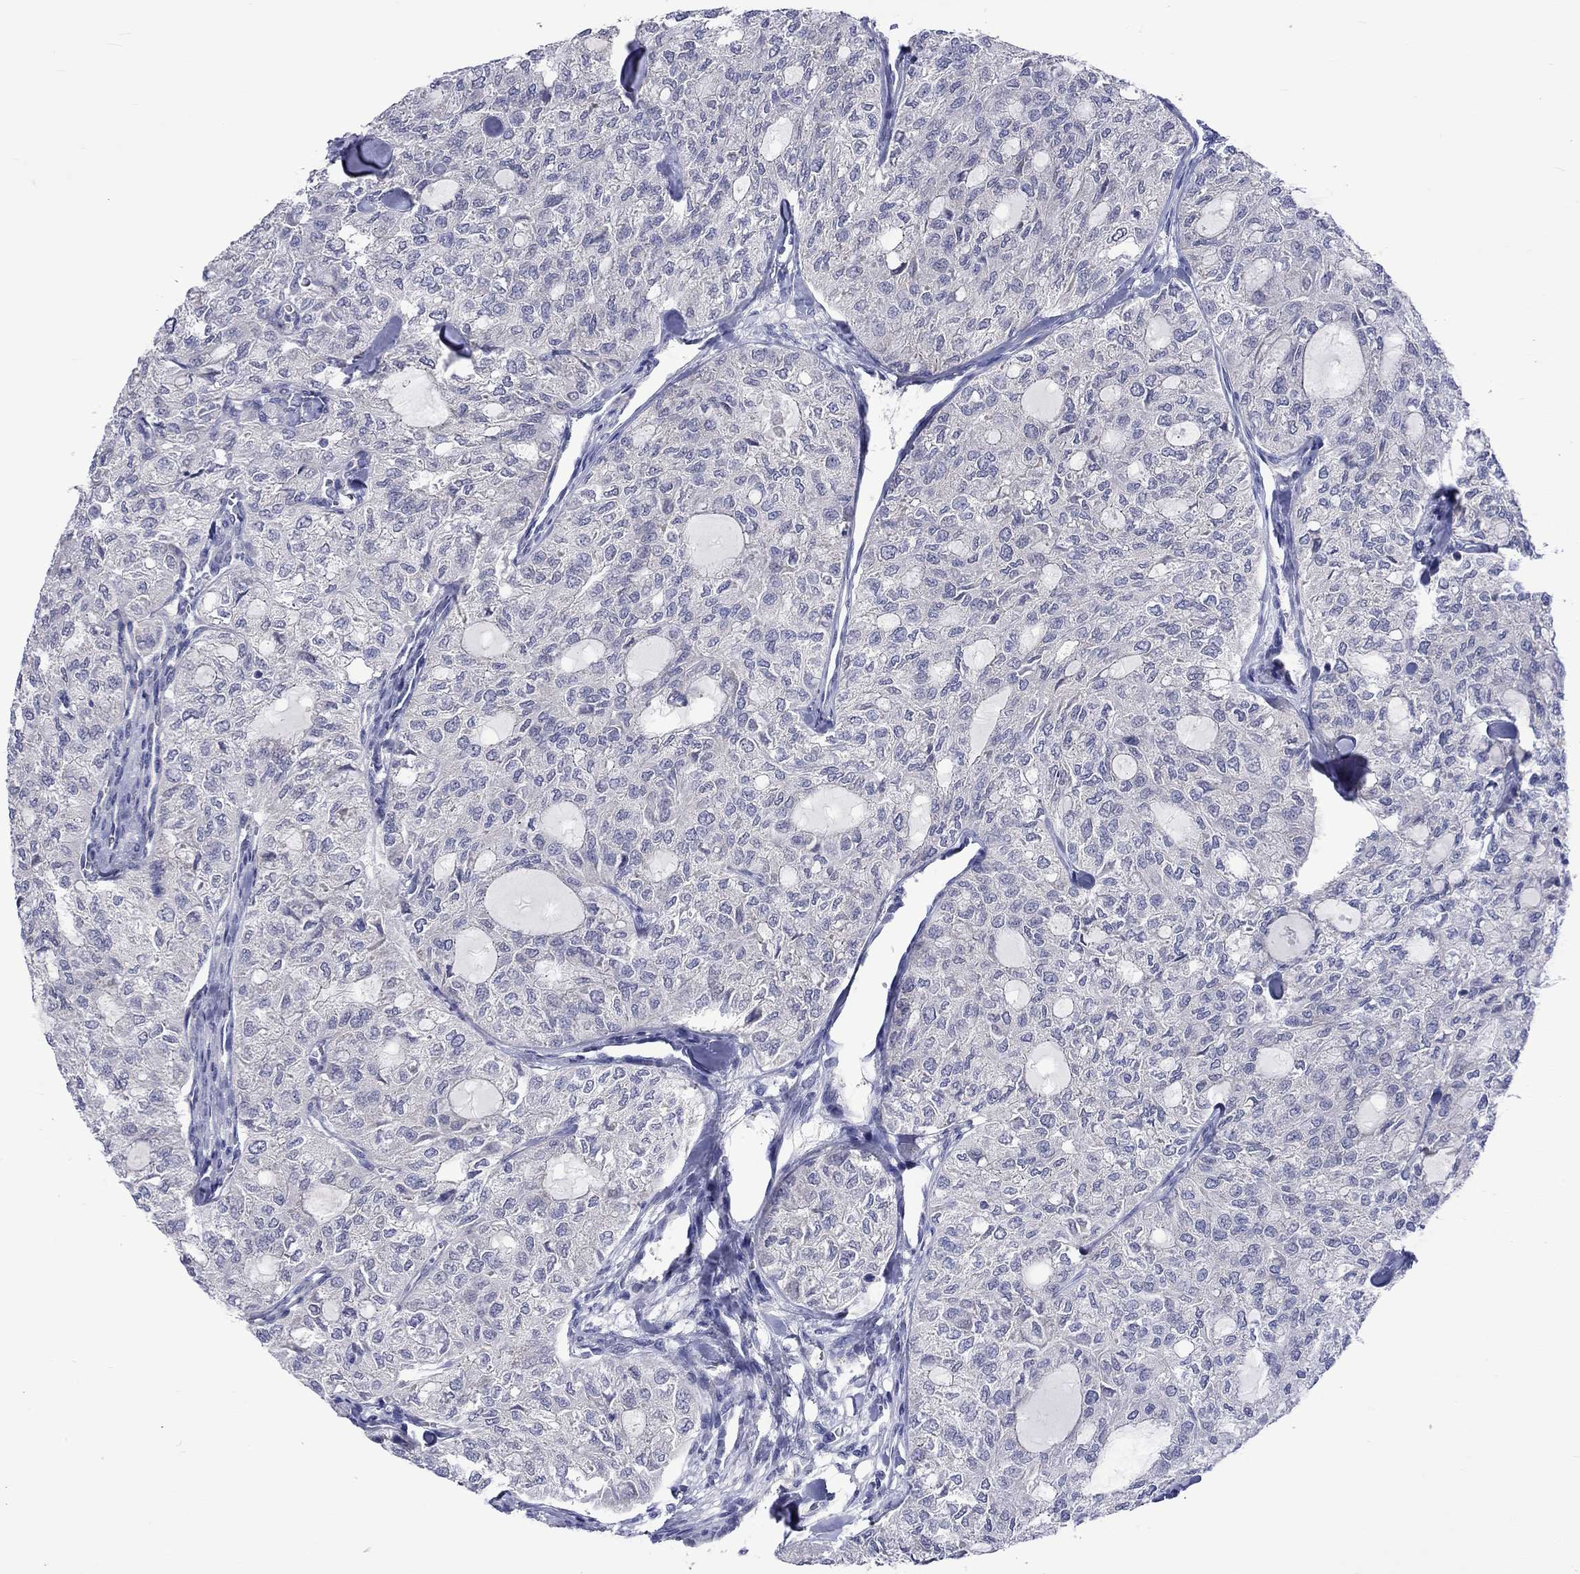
{"staining": {"intensity": "negative", "quantity": "none", "location": "none"}, "tissue": "thyroid cancer", "cell_type": "Tumor cells", "image_type": "cancer", "snomed": [{"axis": "morphology", "description": "Follicular adenoma carcinoma, NOS"}, {"axis": "topography", "description": "Thyroid gland"}], "caption": "This is a histopathology image of immunohistochemistry (IHC) staining of thyroid cancer, which shows no staining in tumor cells.", "gene": "CERS1", "patient": {"sex": "male", "age": 75}}